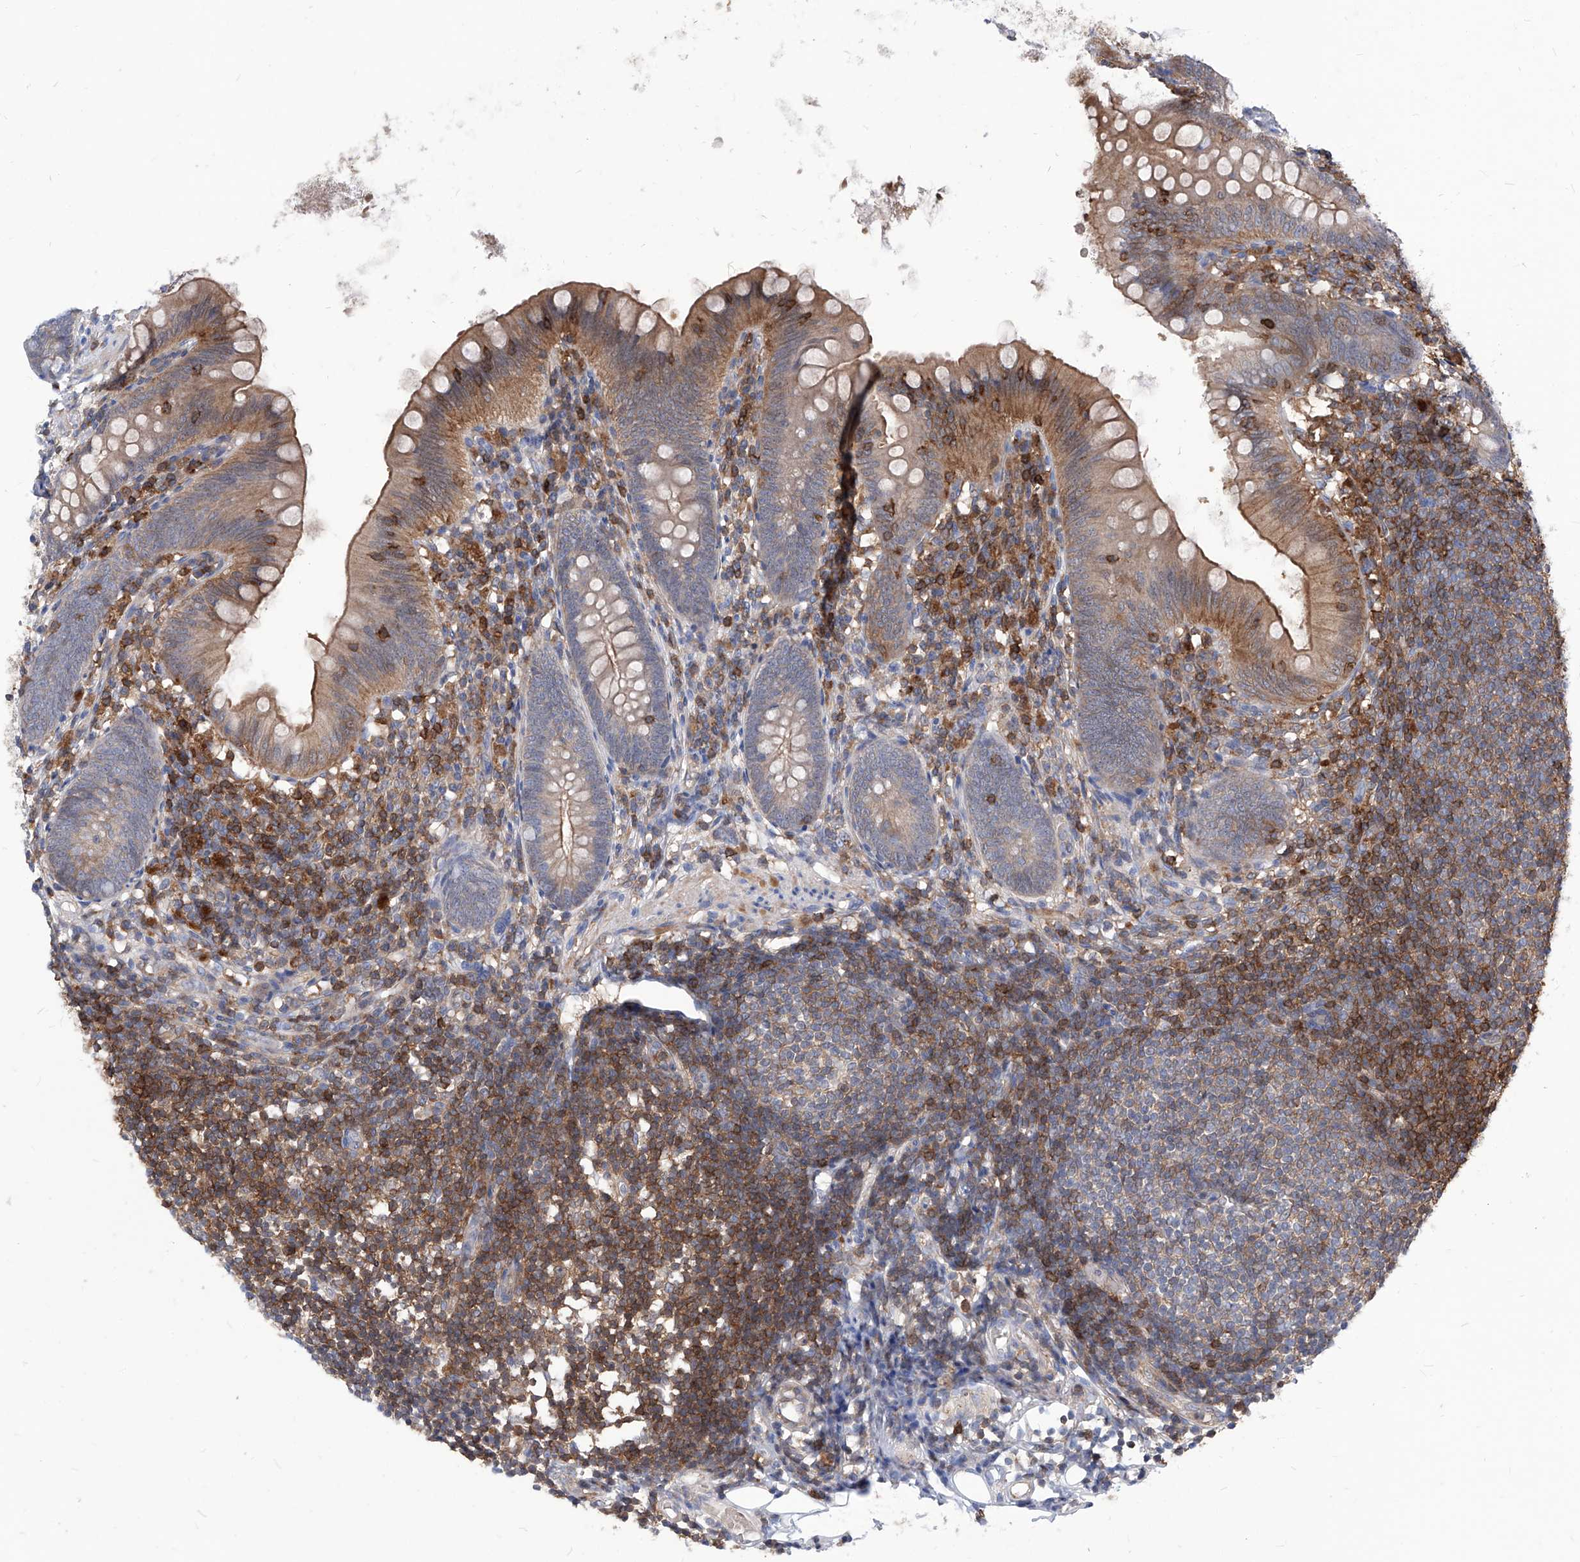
{"staining": {"intensity": "moderate", "quantity": "<25%", "location": "cytoplasmic/membranous"}, "tissue": "appendix", "cell_type": "Glandular cells", "image_type": "normal", "snomed": [{"axis": "morphology", "description": "Normal tissue, NOS"}, {"axis": "topography", "description": "Appendix"}], "caption": "This micrograph demonstrates benign appendix stained with IHC to label a protein in brown. The cytoplasmic/membranous of glandular cells show moderate positivity for the protein. Nuclei are counter-stained blue.", "gene": "ABRACL", "patient": {"sex": "female", "age": 62}}